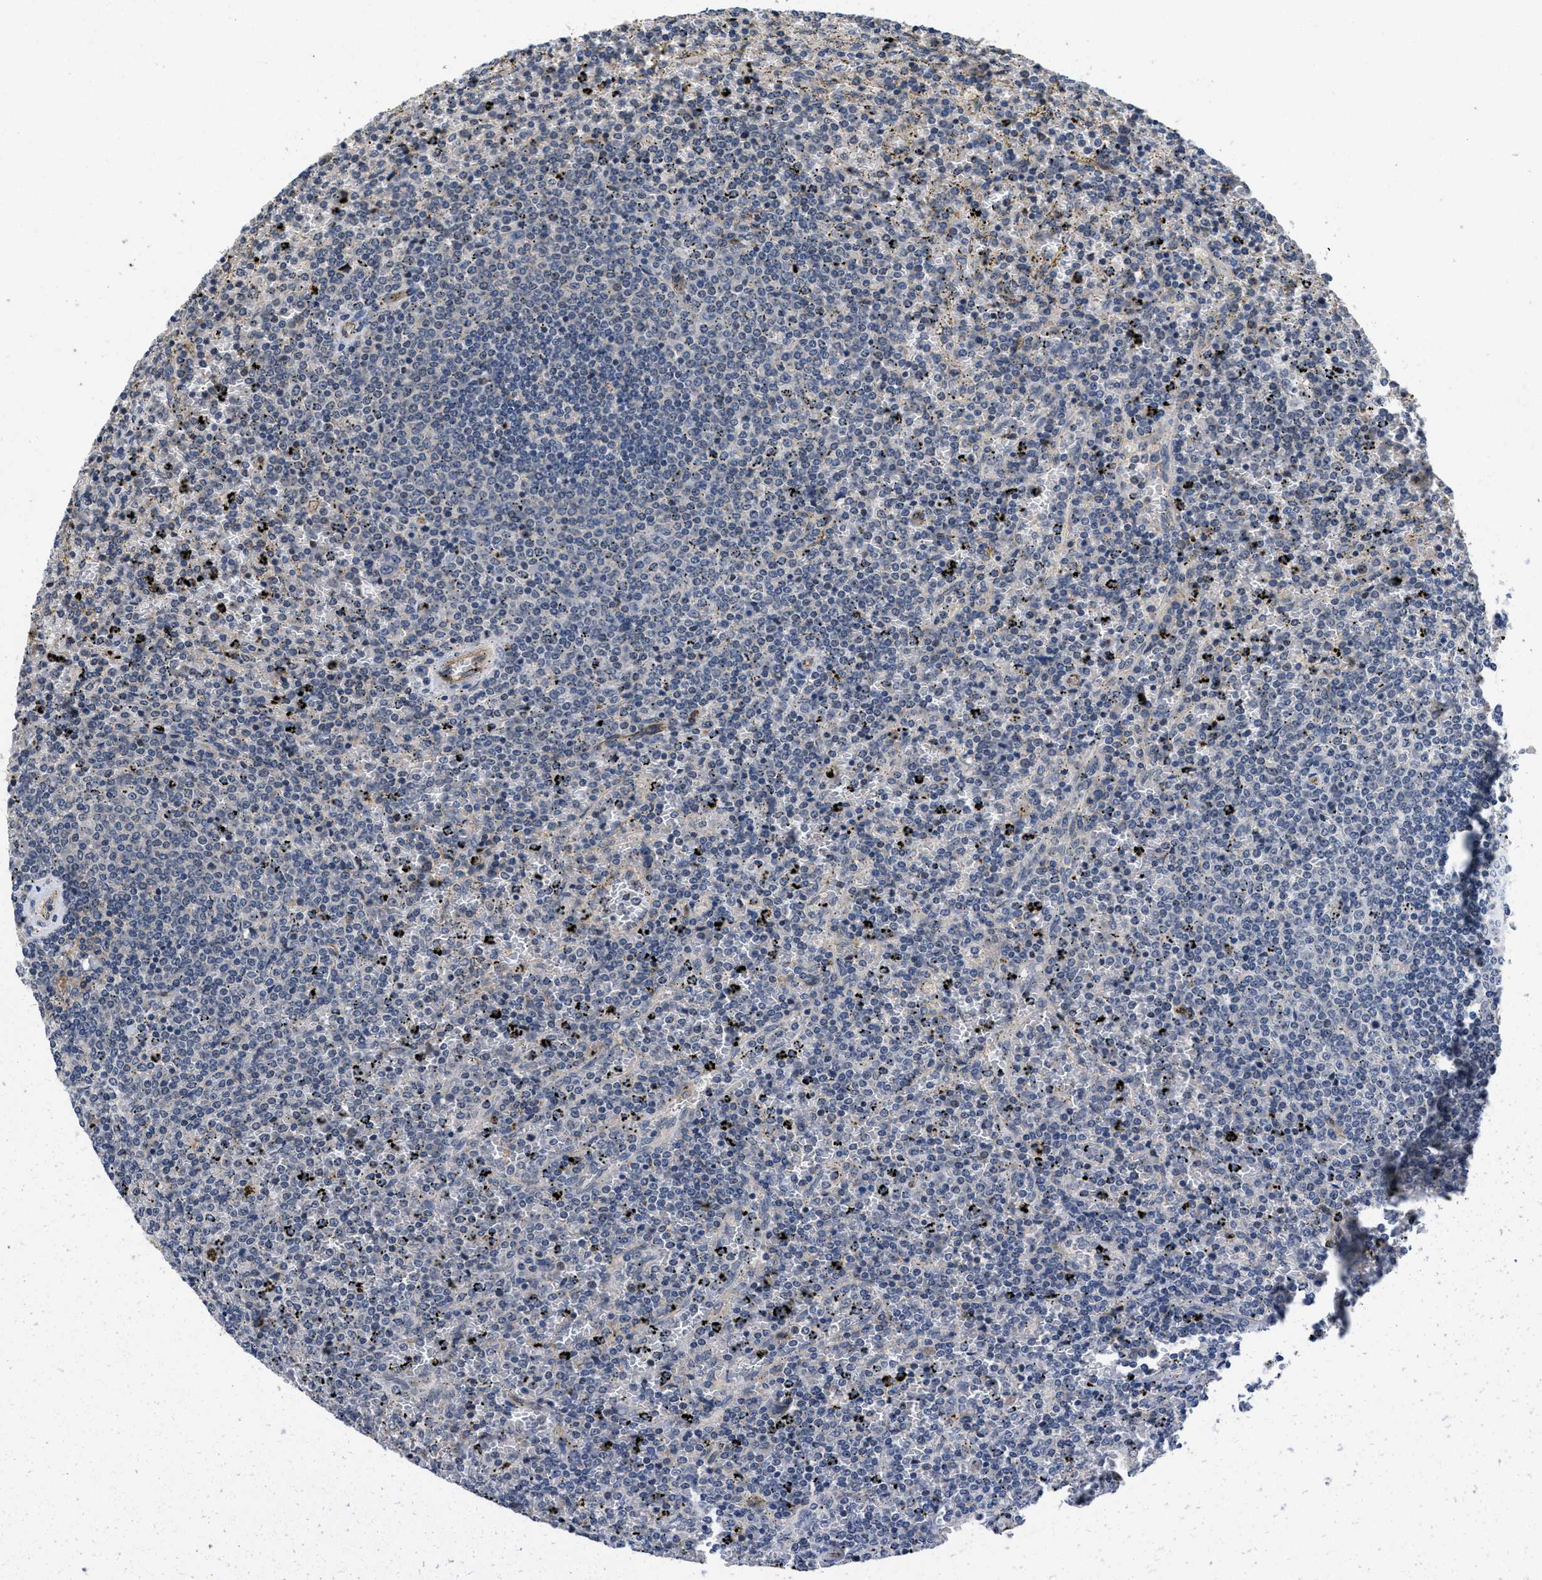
{"staining": {"intensity": "negative", "quantity": "none", "location": "none"}, "tissue": "lymphoma", "cell_type": "Tumor cells", "image_type": "cancer", "snomed": [{"axis": "morphology", "description": "Malignant lymphoma, non-Hodgkin's type, Low grade"}, {"axis": "topography", "description": "Spleen"}], "caption": "This is an immunohistochemistry (IHC) micrograph of malignant lymphoma, non-Hodgkin's type (low-grade). There is no staining in tumor cells.", "gene": "ANGPT1", "patient": {"sex": "female", "age": 77}}